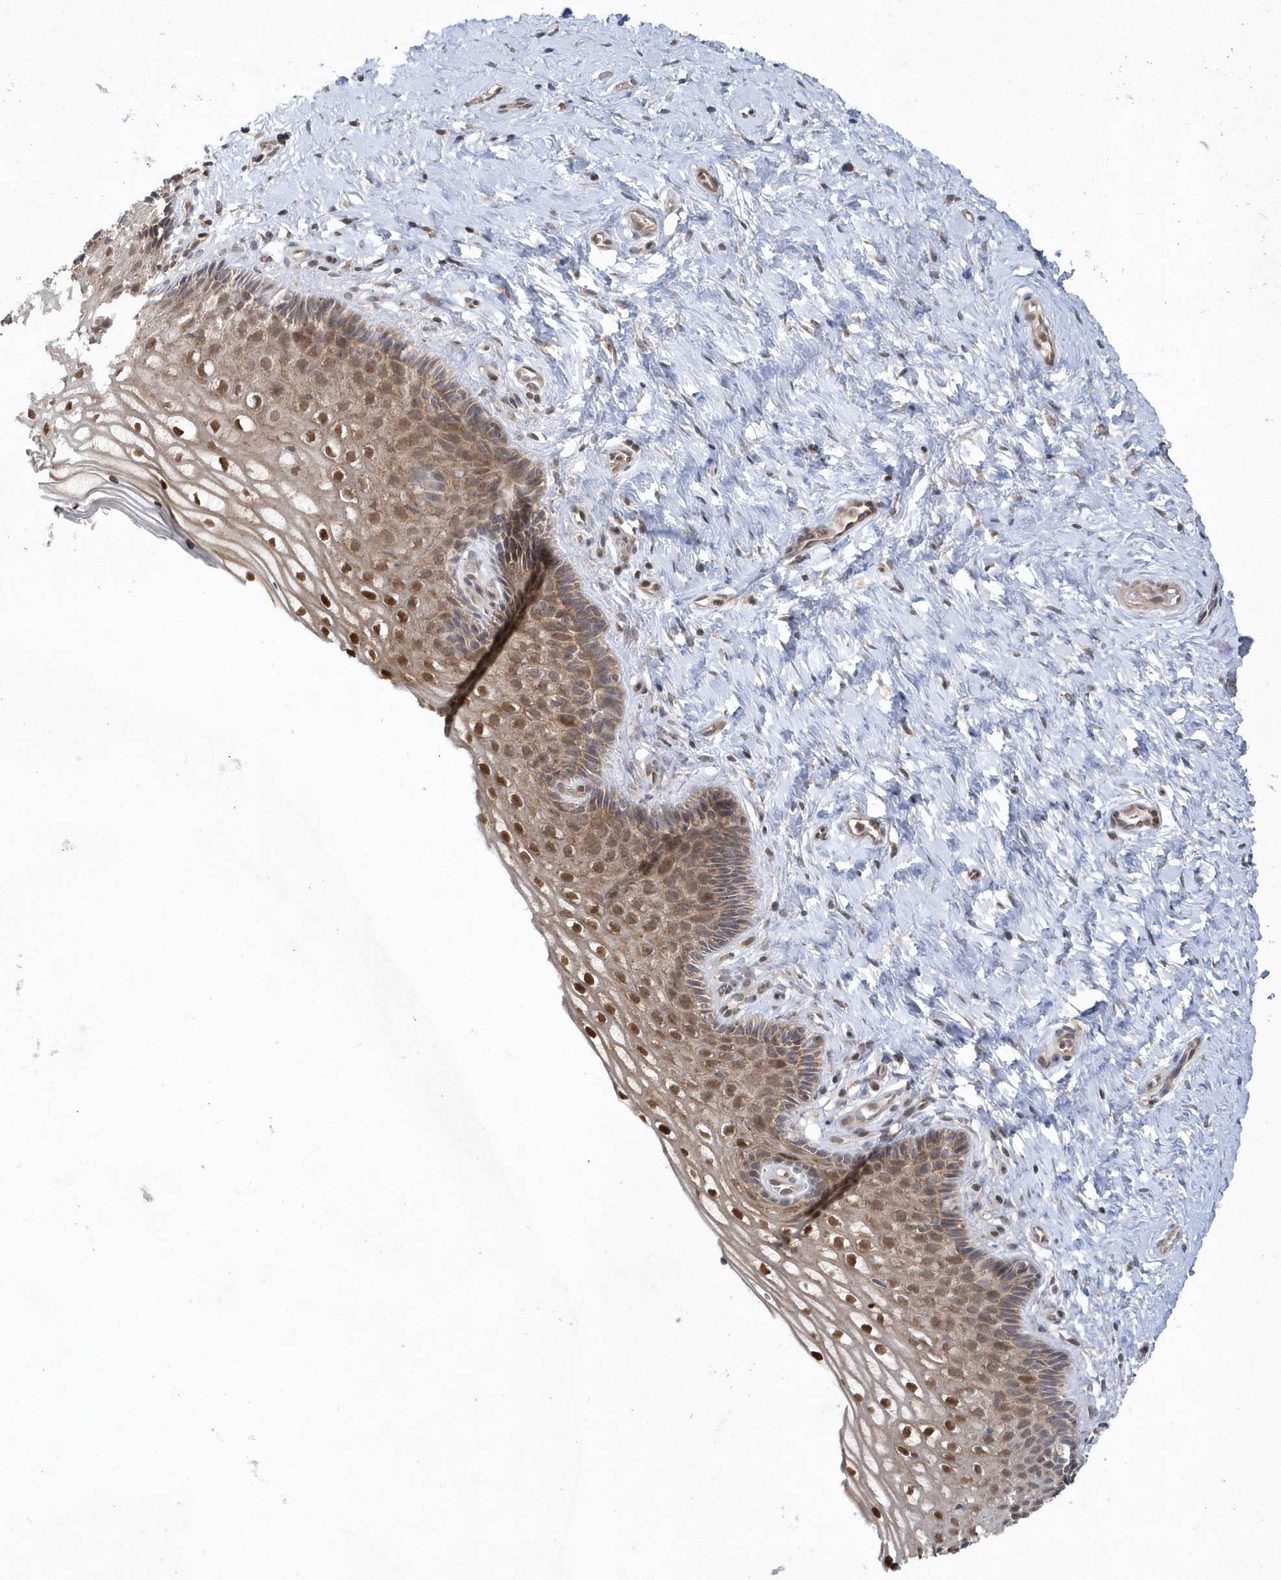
{"staining": {"intensity": "weak", "quantity": ">75%", "location": "cytoplasmic/membranous,nuclear"}, "tissue": "cervix", "cell_type": "Glandular cells", "image_type": "normal", "snomed": [{"axis": "morphology", "description": "Normal tissue, NOS"}, {"axis": "topography", "description": "Cervix"}], "caption": "Immunohistochemical staining of benign cervix exhibits weak cytoplasmic/membranous,nuclear protein staining in about >75% of glandular cells.", "gene": "MXI1", "patient": {"sex": "female", "age": 33}}